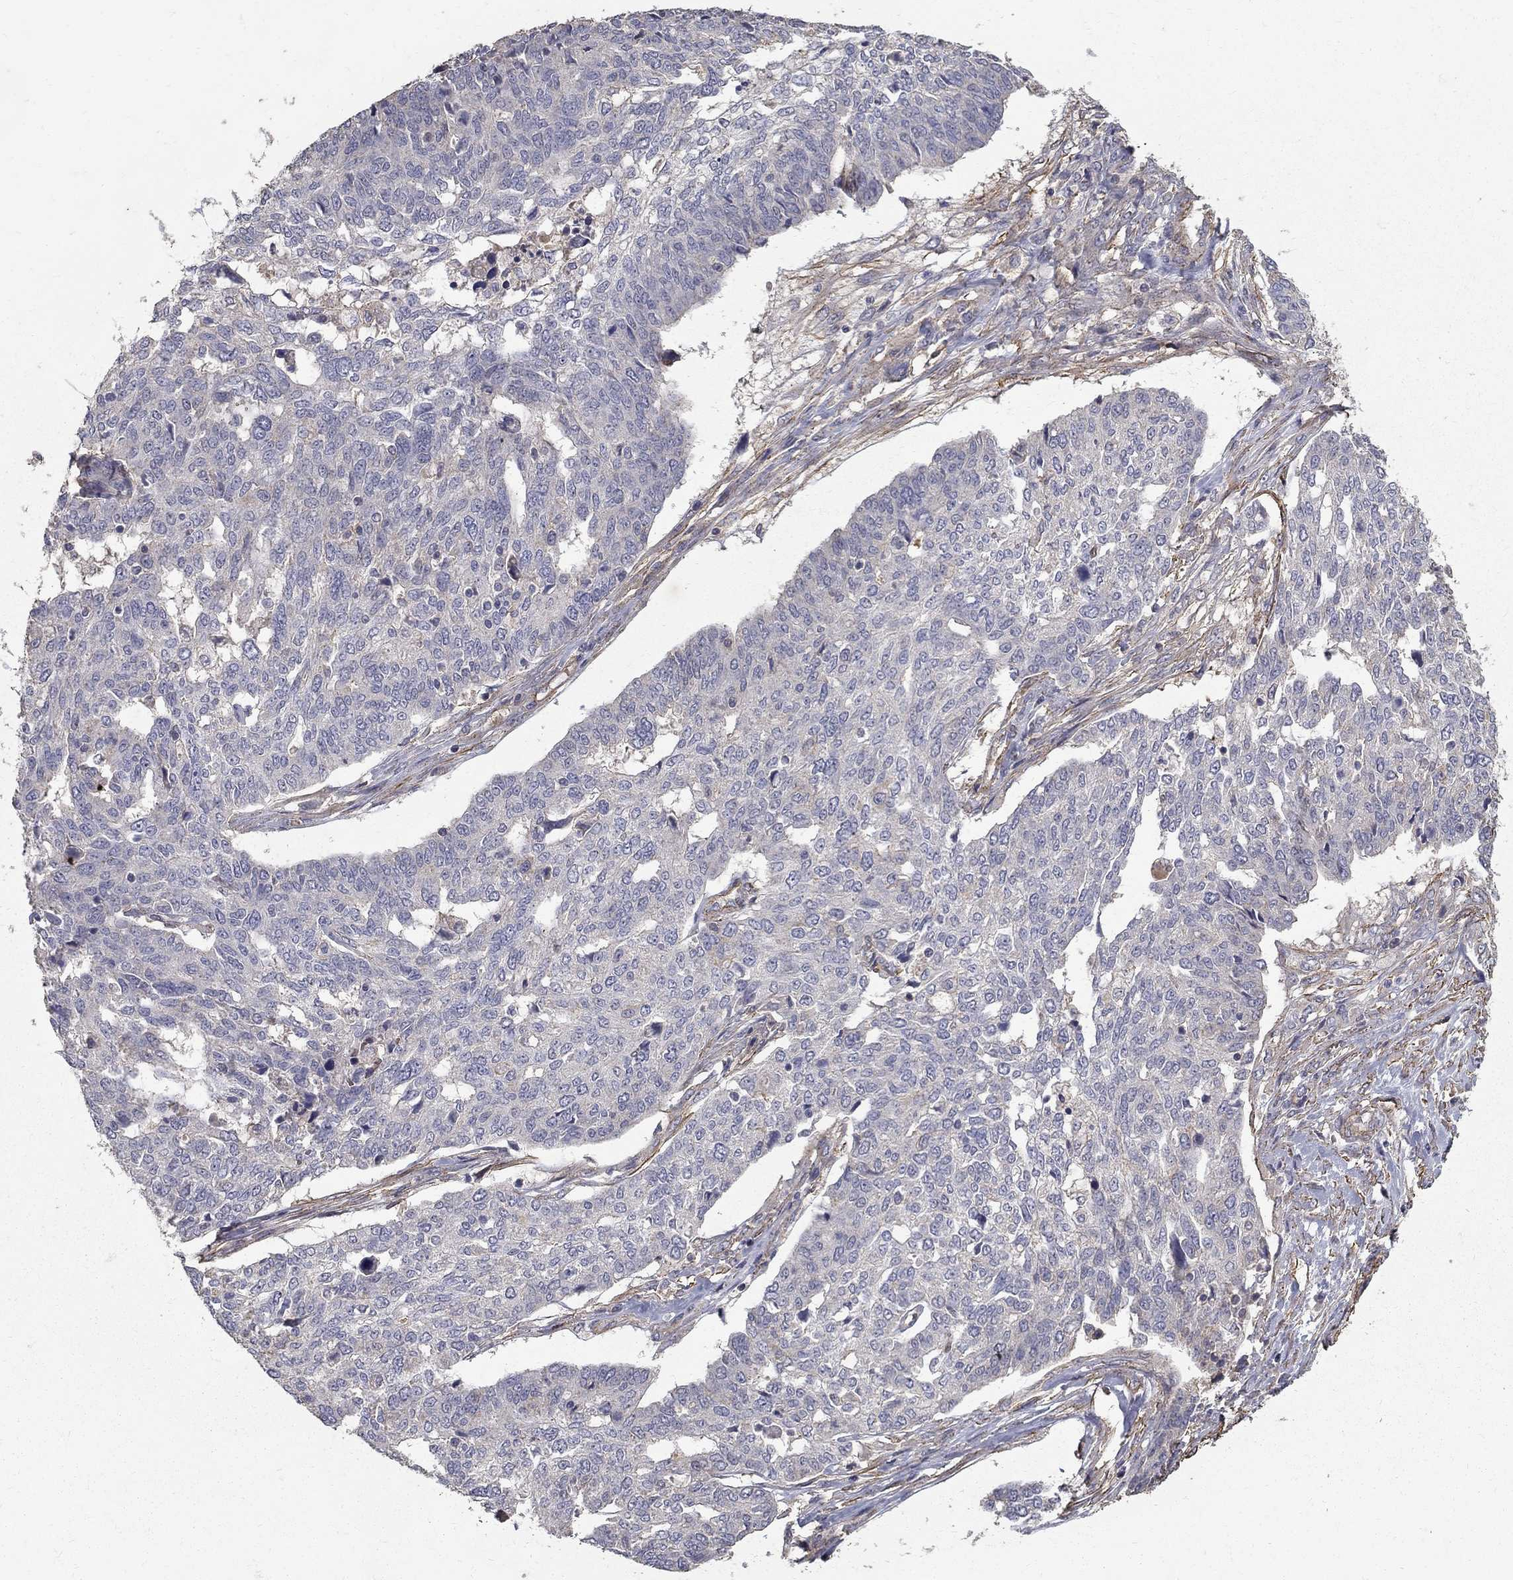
{"staining": {"intensity": "negative", "quantity": "none", "location": "none"}, "tissue": "ovarian cancer", "cell_type": "Tumor cells", "image_type": "cancer", "snomed": [{"axis": "morphology", "description": "Cystadenocarcinoma, serous, NOS"}, {"axis": "topography", "description": "Ovary"}], "caption": "Image shows no protein staining in tumor cells of serous cystadenocarcinoma (ovarian) tissue.", "gene": "MPP2", "patient": {"sex": "female", "age": 67}}